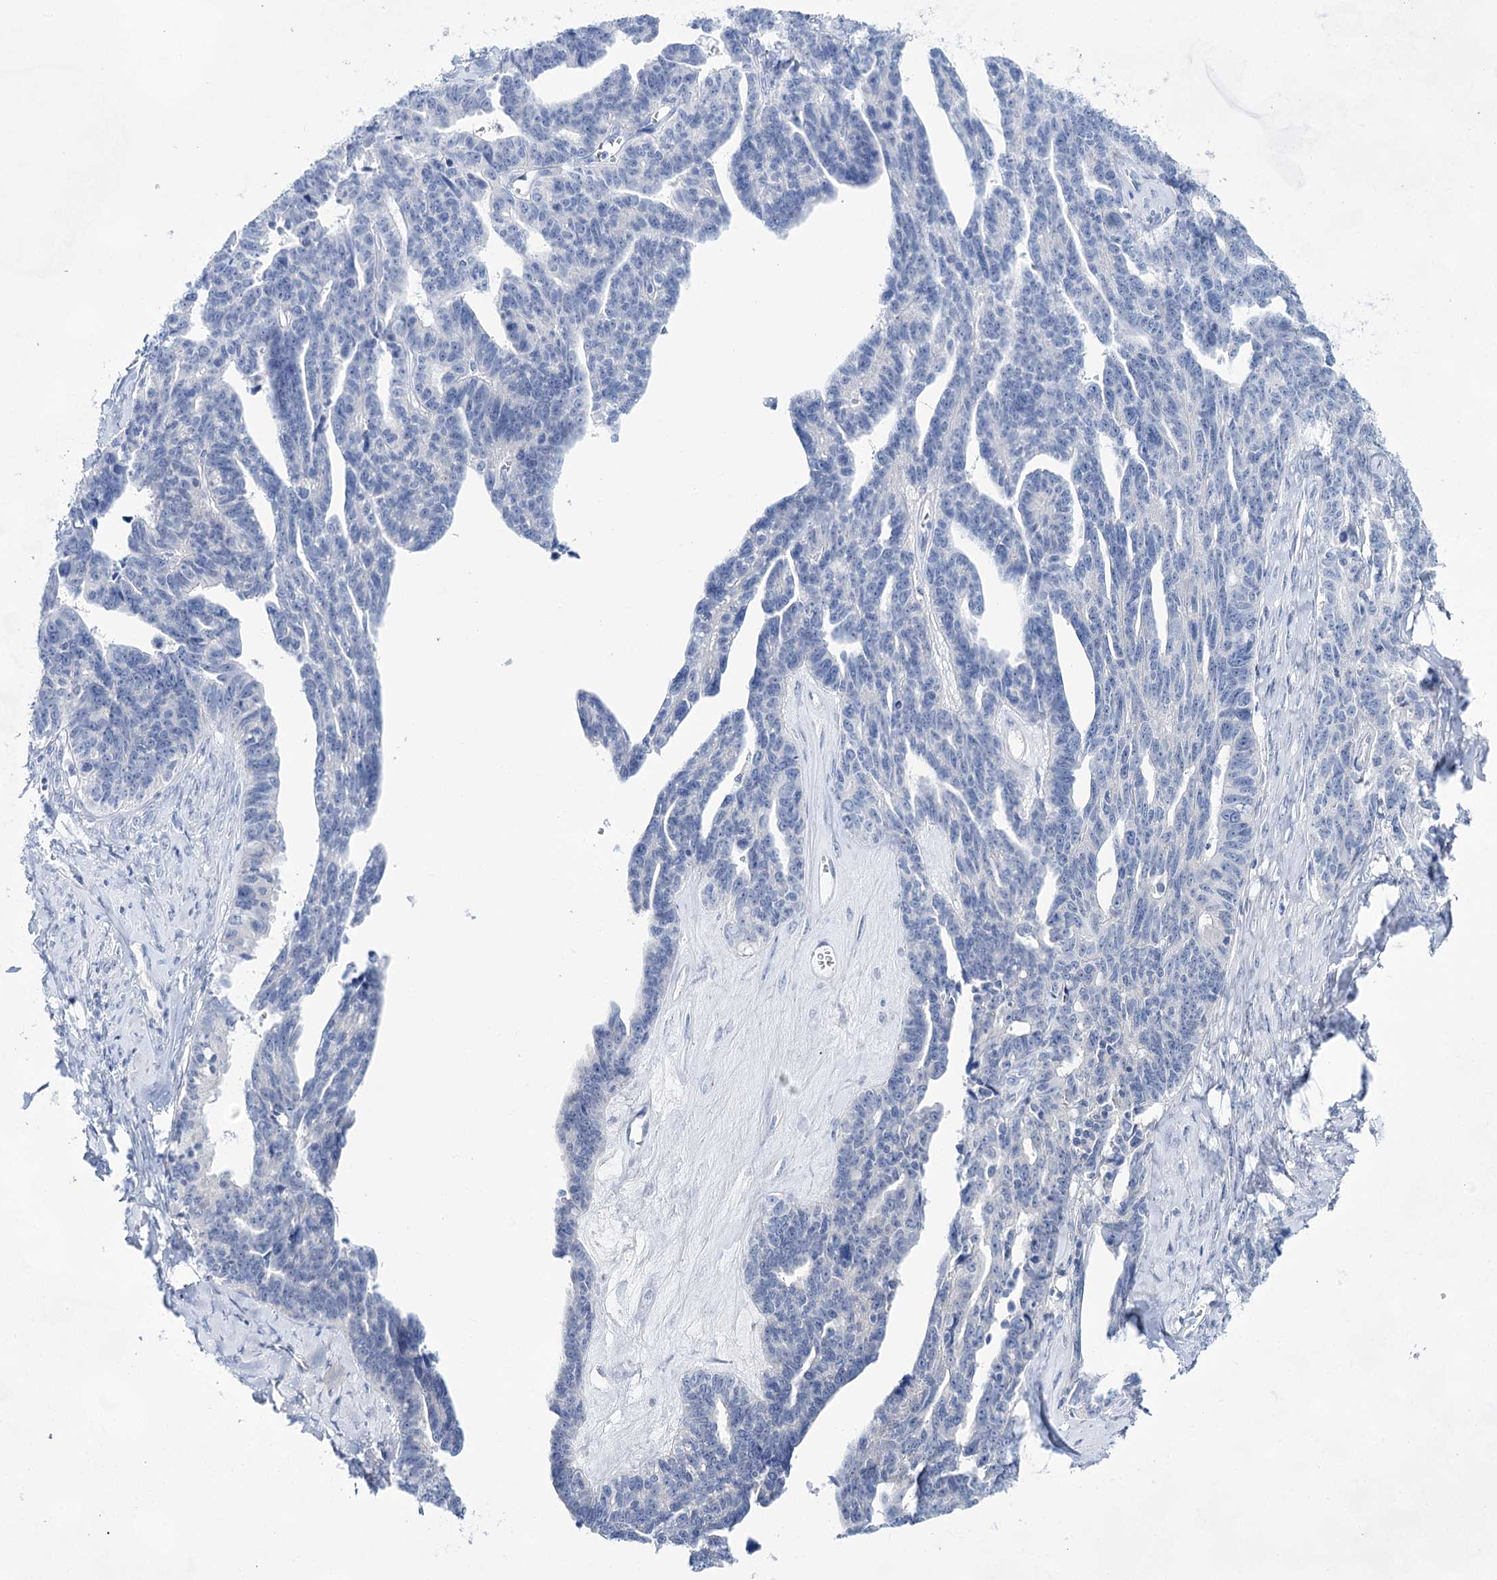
{"staining": {"intensity": "negative", "quantity": "none", "location": "none"}, "tissue": "ovarian cancer", "cell_type": "Tumor cells", "image_type": "cancer", "snomed": [{"axis": "morphology", "description": "Cystadenocarcinoma, serous, NOS"}, {"axis": "topography", "description": "Ovary"}], "caption": "High magnification brightfield microscopy of serous cystadenocarcinoma (ovarian) stained with DAB (3,3'-diaminobenzidine) (brown) and counterstained with hematoxylin (blue): tumor cells show no significant positivity. (Stains: DAB immunohistochemistry with hematoxylin counter stain, Microscopy: brightfield microscopy at high magnification).", "gene": "LALBA", "patient": {"sex": "female", "age": 79}}